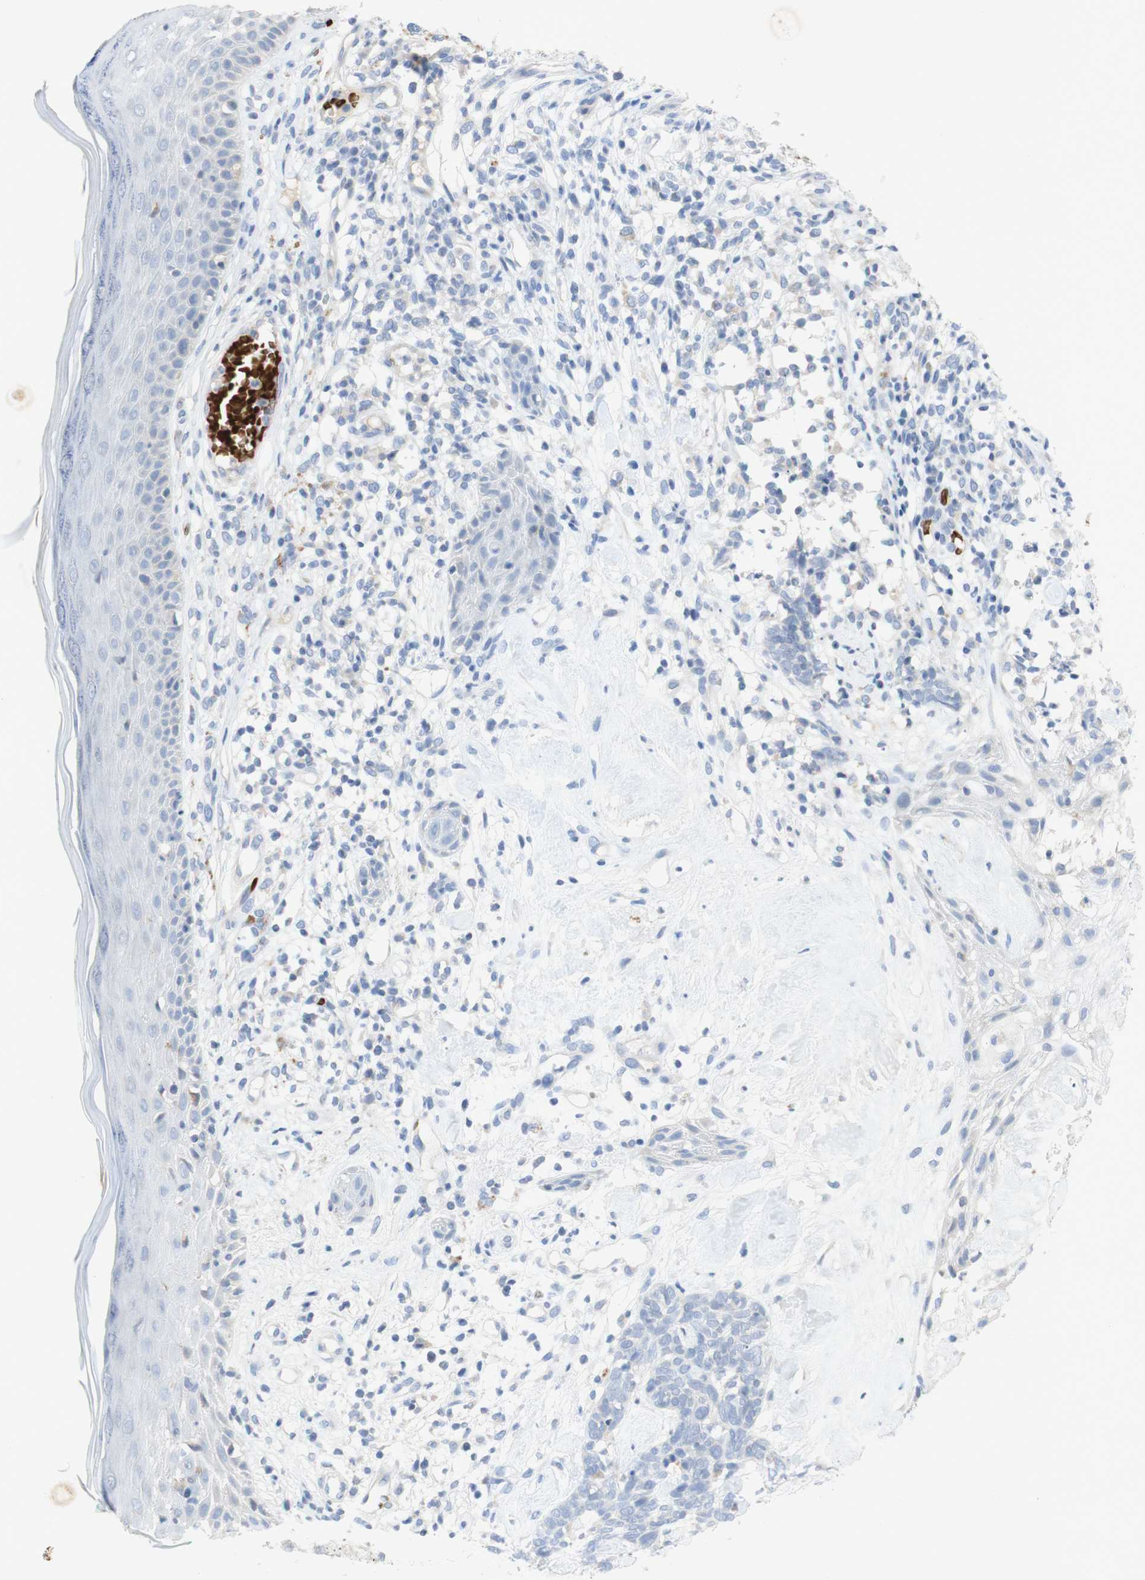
{"staining": {"intensity": "negative", "quantity": "none", "location": "none"}, "tissue": "skin cancer", "cell_type": "Tumor cells", "image_type": "cancer", "snomed": [{"axis": "morphology", "description": "Basal cell carcinoma"}, {"axis": "topography", "description": "Skin"}], "caption": "A high-resolution histopathology image shows IHC staining of basal cell carcinoma (skin), which shows no significant positivity in tumor cells. (DAB (3,3'-diaminobenzidine) immunohistochemistry (IHC) with hematoxylin counter stain).", "gene": "EPO", "patient": {"sex": "female", "age": 84}}